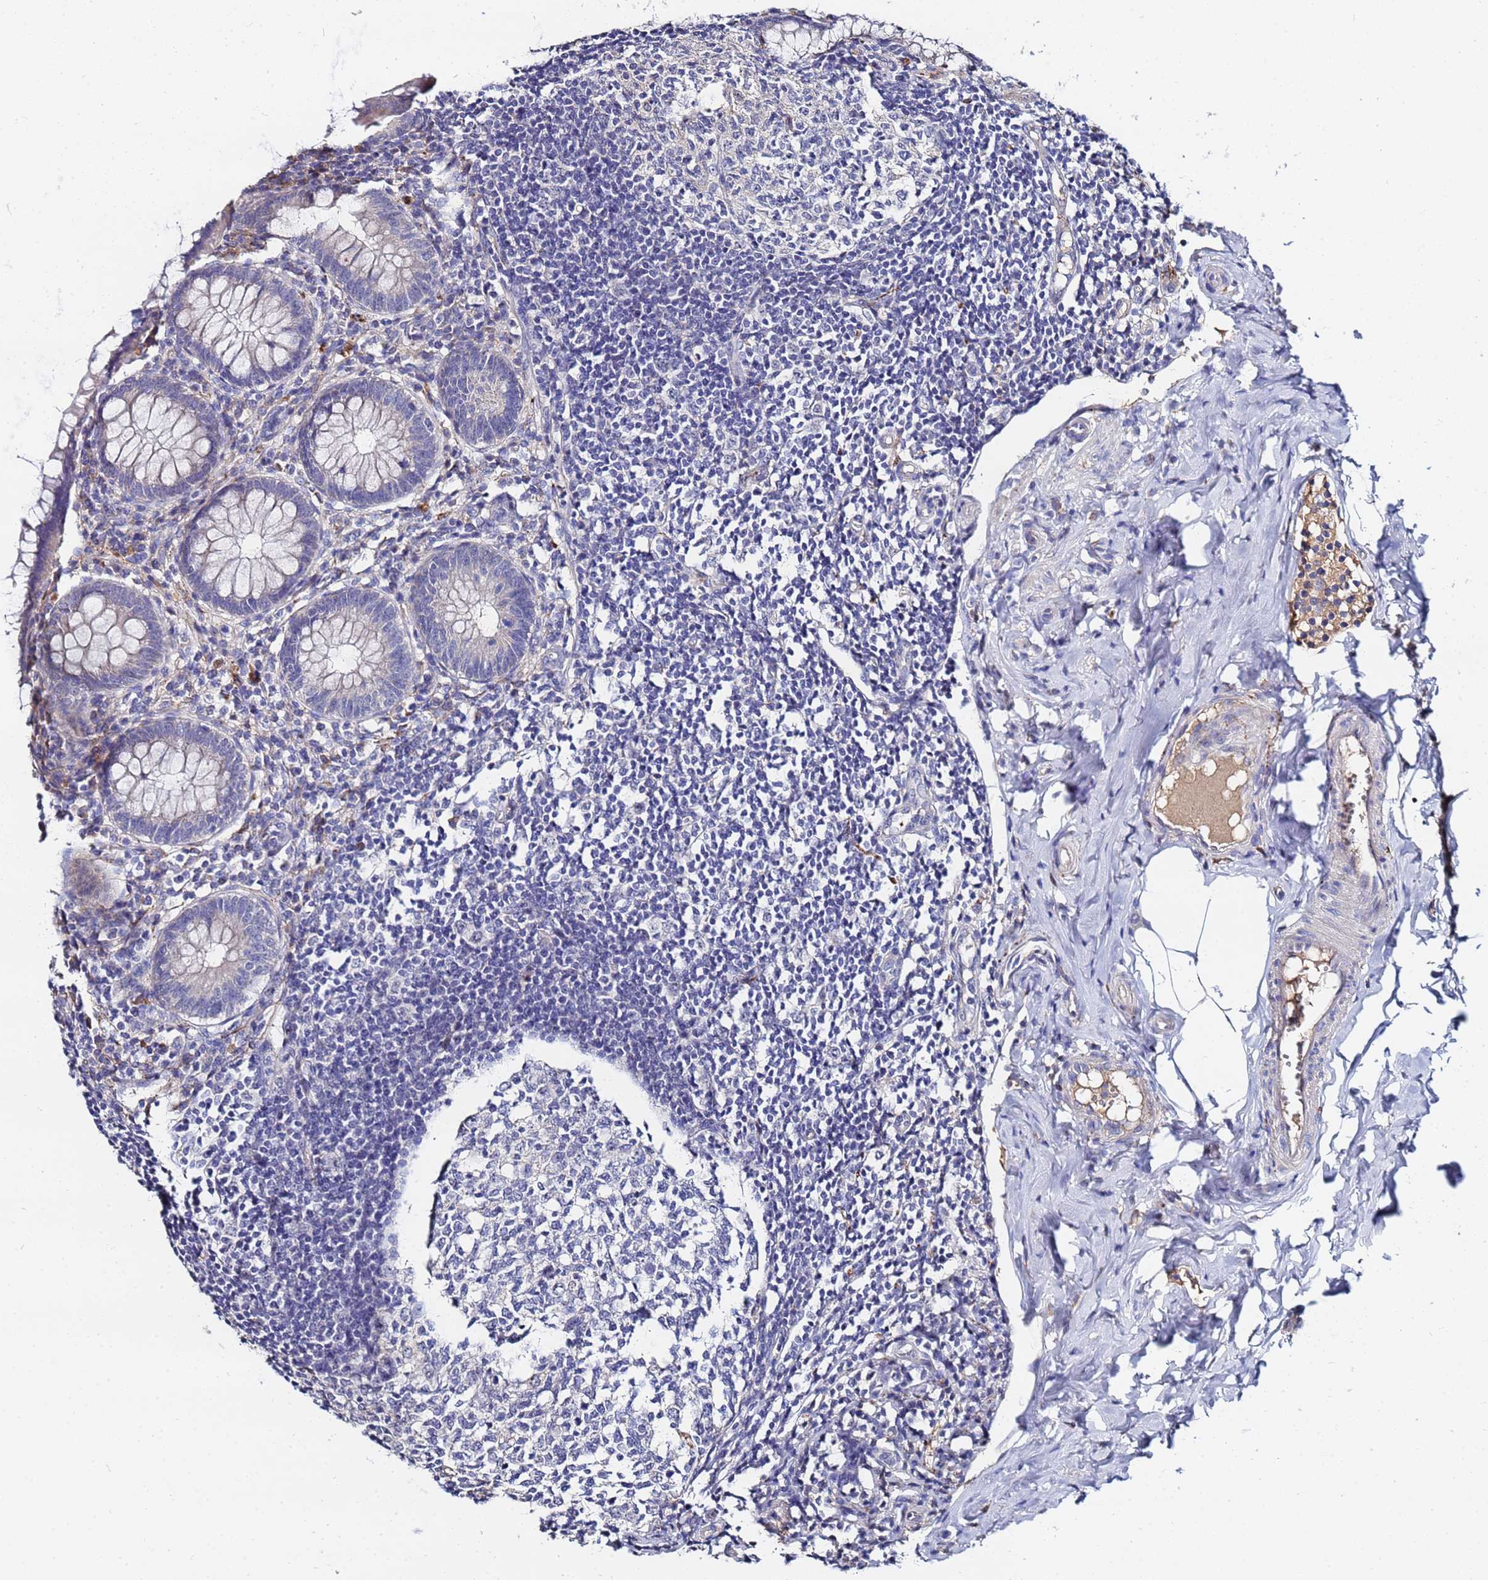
{"staining": {"intensity": "negative", "quantity": "none", "location": "none"}, "tissue": "appendix", "cell_type": "Glandular cells", "image_type": "normal", "snomed": [{"axis": "morphology", "description": "Normal tissue, NOS"}, {"axis": "topography", "description": "Appendix"}], "caption": "Immunohistochemical staining of normal human appendix reveals no significant staining in glandular cells.", "gene": "TCP10L", "patient": {"sex": "female", "age": 33}}